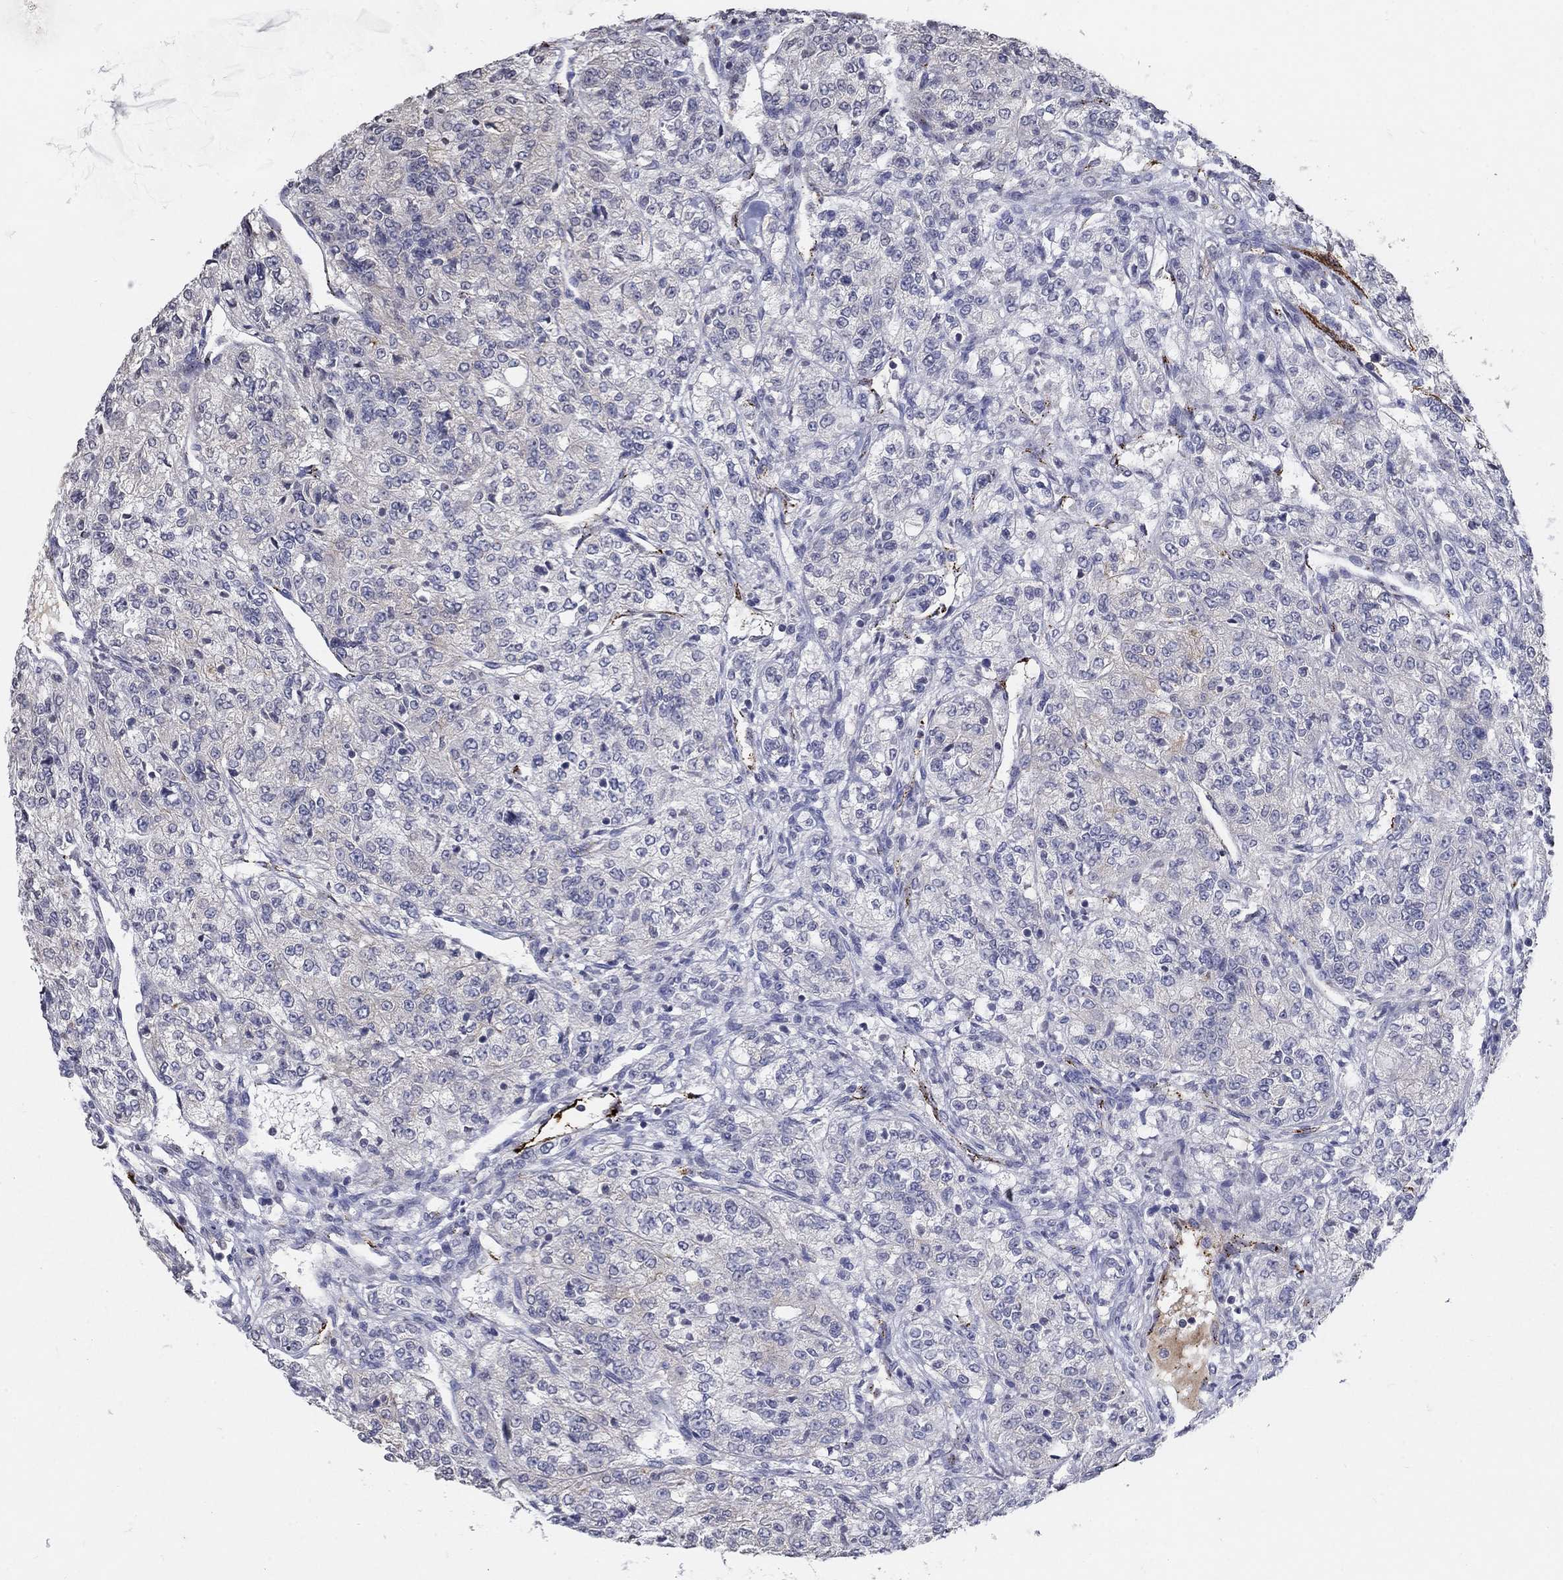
{"staining": {"intensity": "moderate", "quantity": "<25%", "location": "cytoplasmic/membranous"}, "tissue": "renal cancer", "cell_type": "Tumor cells", "image_type": "cancer", "snomed": [{"axis": "morphology", "description": "Adenocarcinoma, NOS"}, {"axis": "topography", "description": "Kidney"}], "caption": "The micrograph displays immunohistochemical staining of renal adenocarcinoma. There is moderate cytoplasmic/membranous positivity is appreciated in about <25% of tumor cells. (IHC, brightfield microscopy, high magnification).", "gene": "TINAG", "patient": {"sex": "female", "age": 63}}